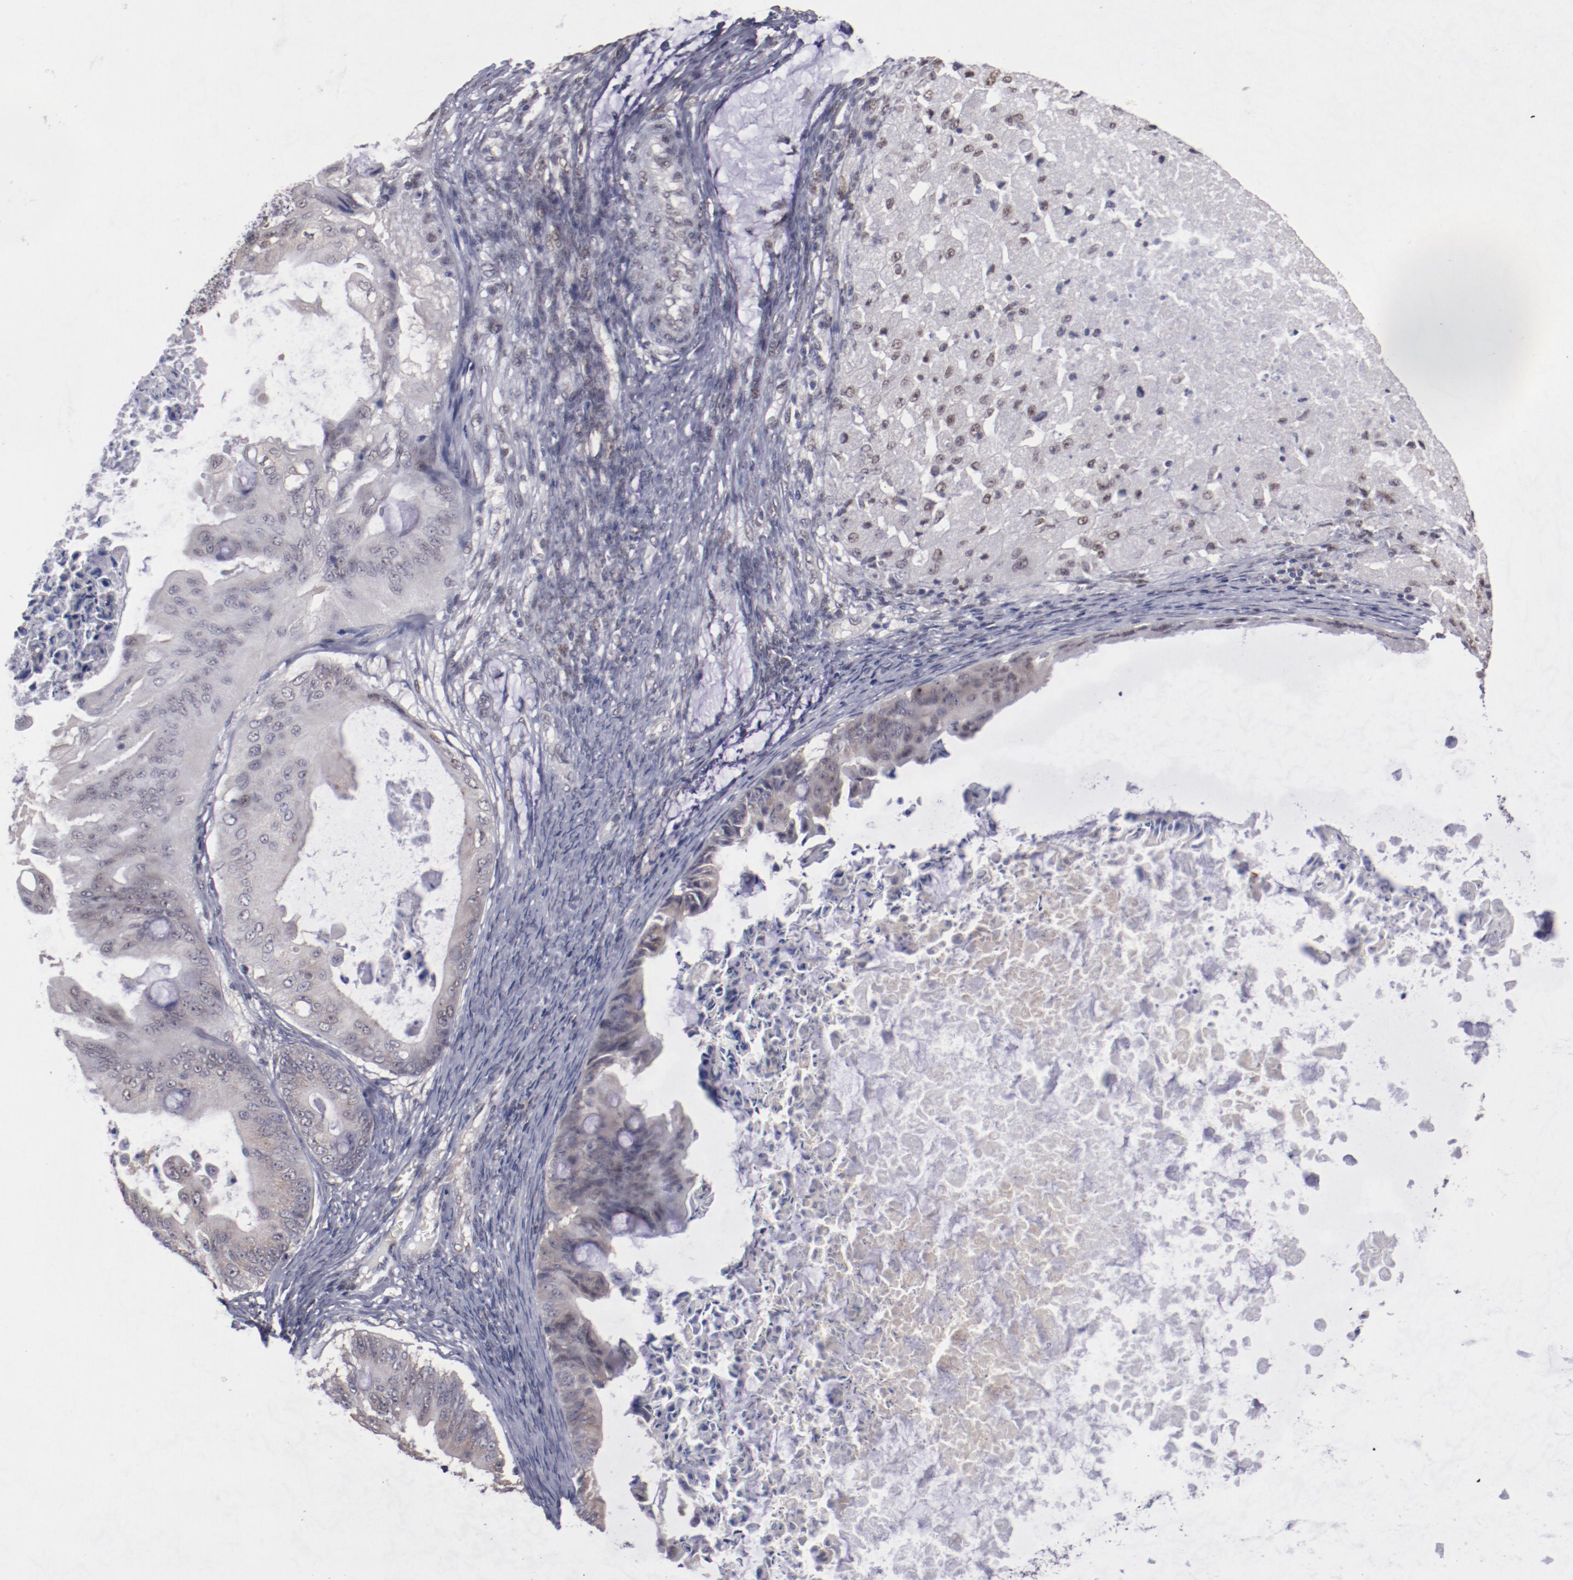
{"staining": {"intensity": "weak", "quantity": ">75%", "location": "cytoplasmic/membranous"}, "tissue": "ovarian cancer", "cell_type": "Tumor cells", "image_type": "cancer", "snomed": [{"axis": "morphology", "description": "Cystadenocarcinoma, mucinous, NOS"}, {"axis": "topography", "description": "Ovary"}], "caption": "The immunohistochemical stain labels weak cytoplasmic/membranous expression in tumor cells of ovarian cancer tissue. (Brightfield microscopy of DAB IHC at high magnification).", "gene": "ARNT", "patient": {"sex": "female", "age": 37}}